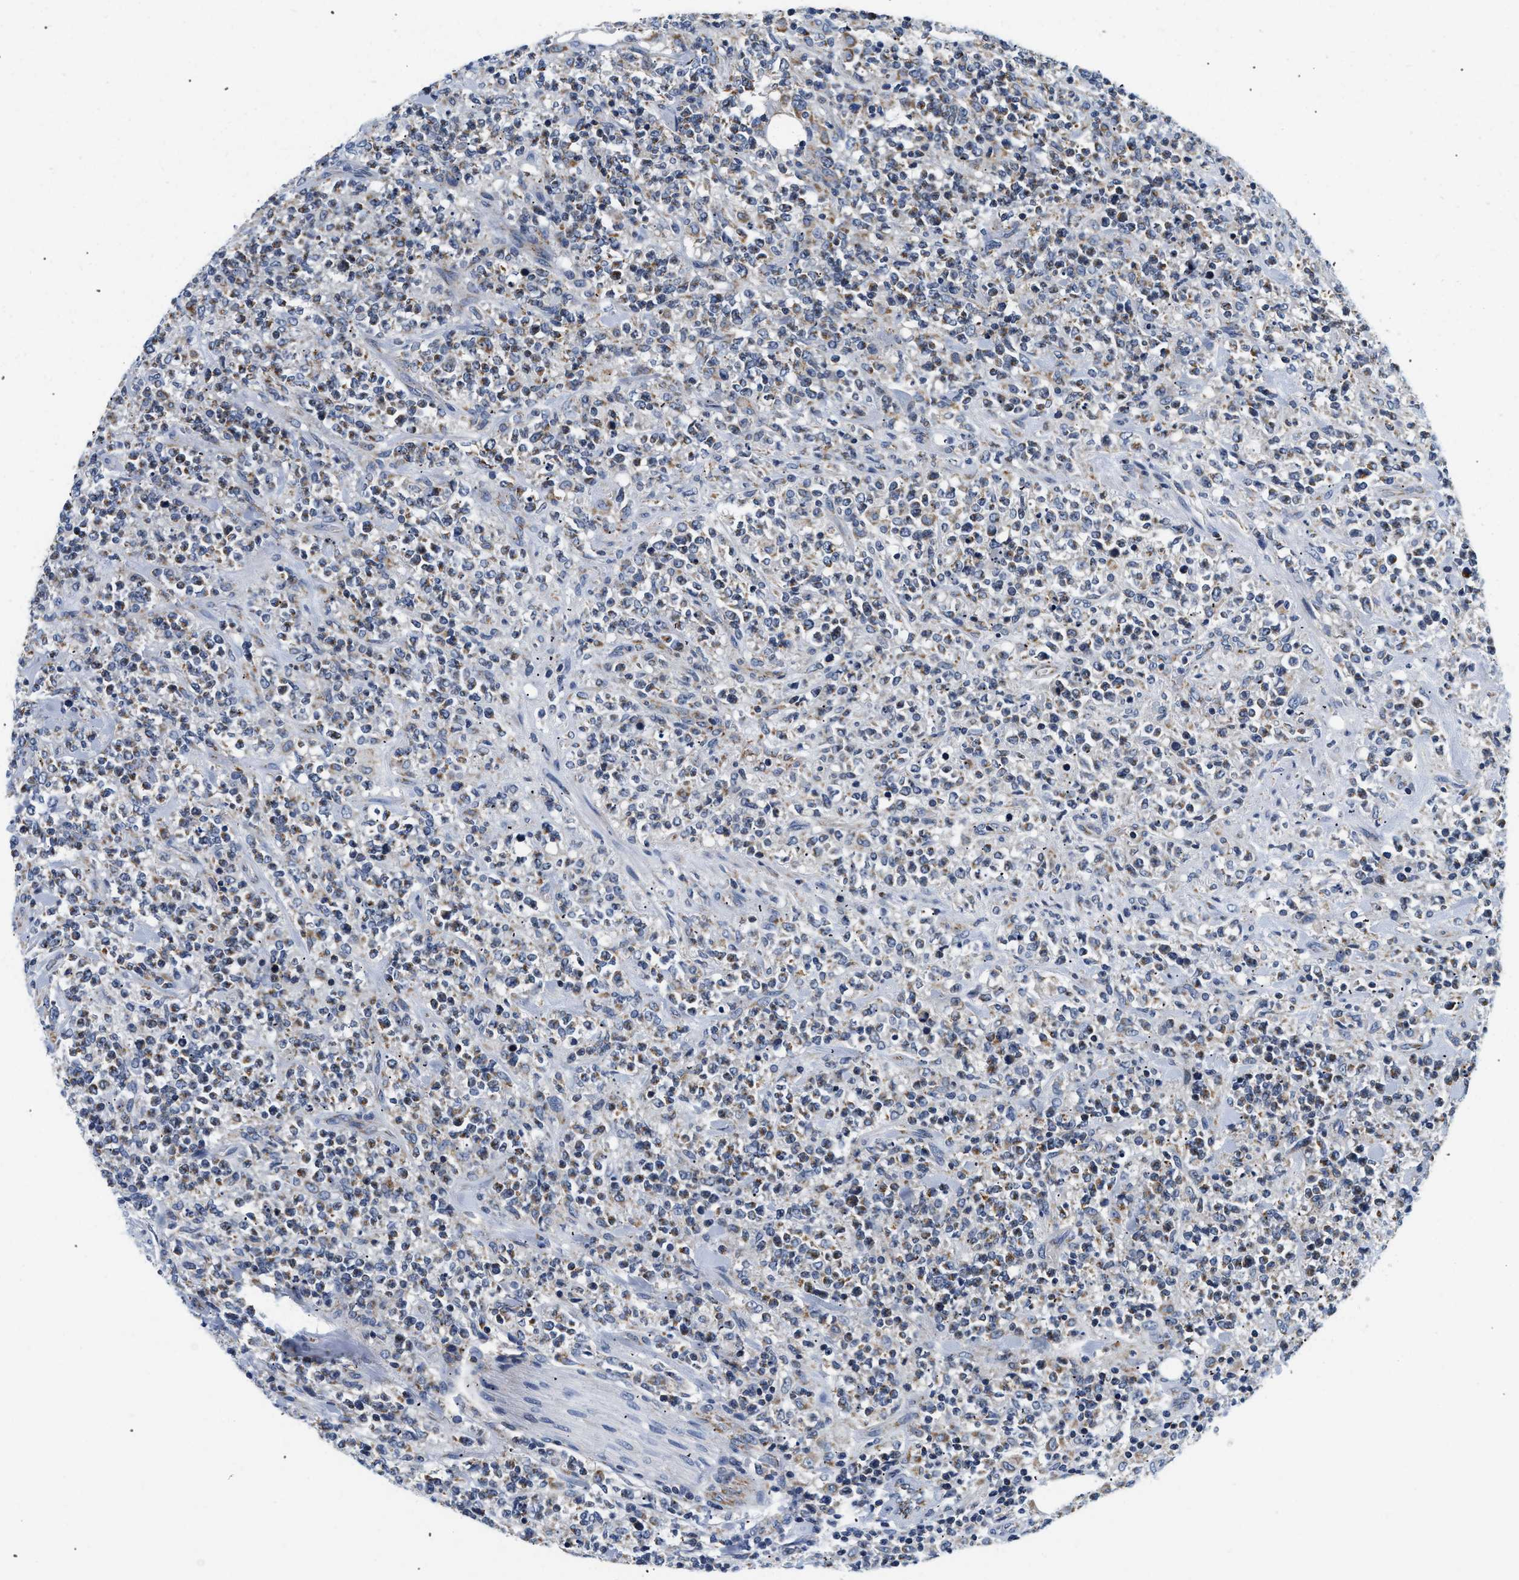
{"staining": {"intensity": "weak", "quantity": ">75%", "location": "cytoplasmic/membranous"}, "tissue": "lymphoma", "cell_type": "Tumor cells", "image_type": "cancer", "snomed": [{"axis": "morphology", "description": "Malignant lymphoma, non-Hodgkin's type, High grade"}, {"axis": "topography", "description": "Soft tissue"}], "caption": "Immunohistochemistry of lymphoma reveals low levels of weak cytoplasmic/membranous staining in approximately >75% of tumor cells.", "gene": "PDP1", "patient": {"sex": "male", "age": 18}}